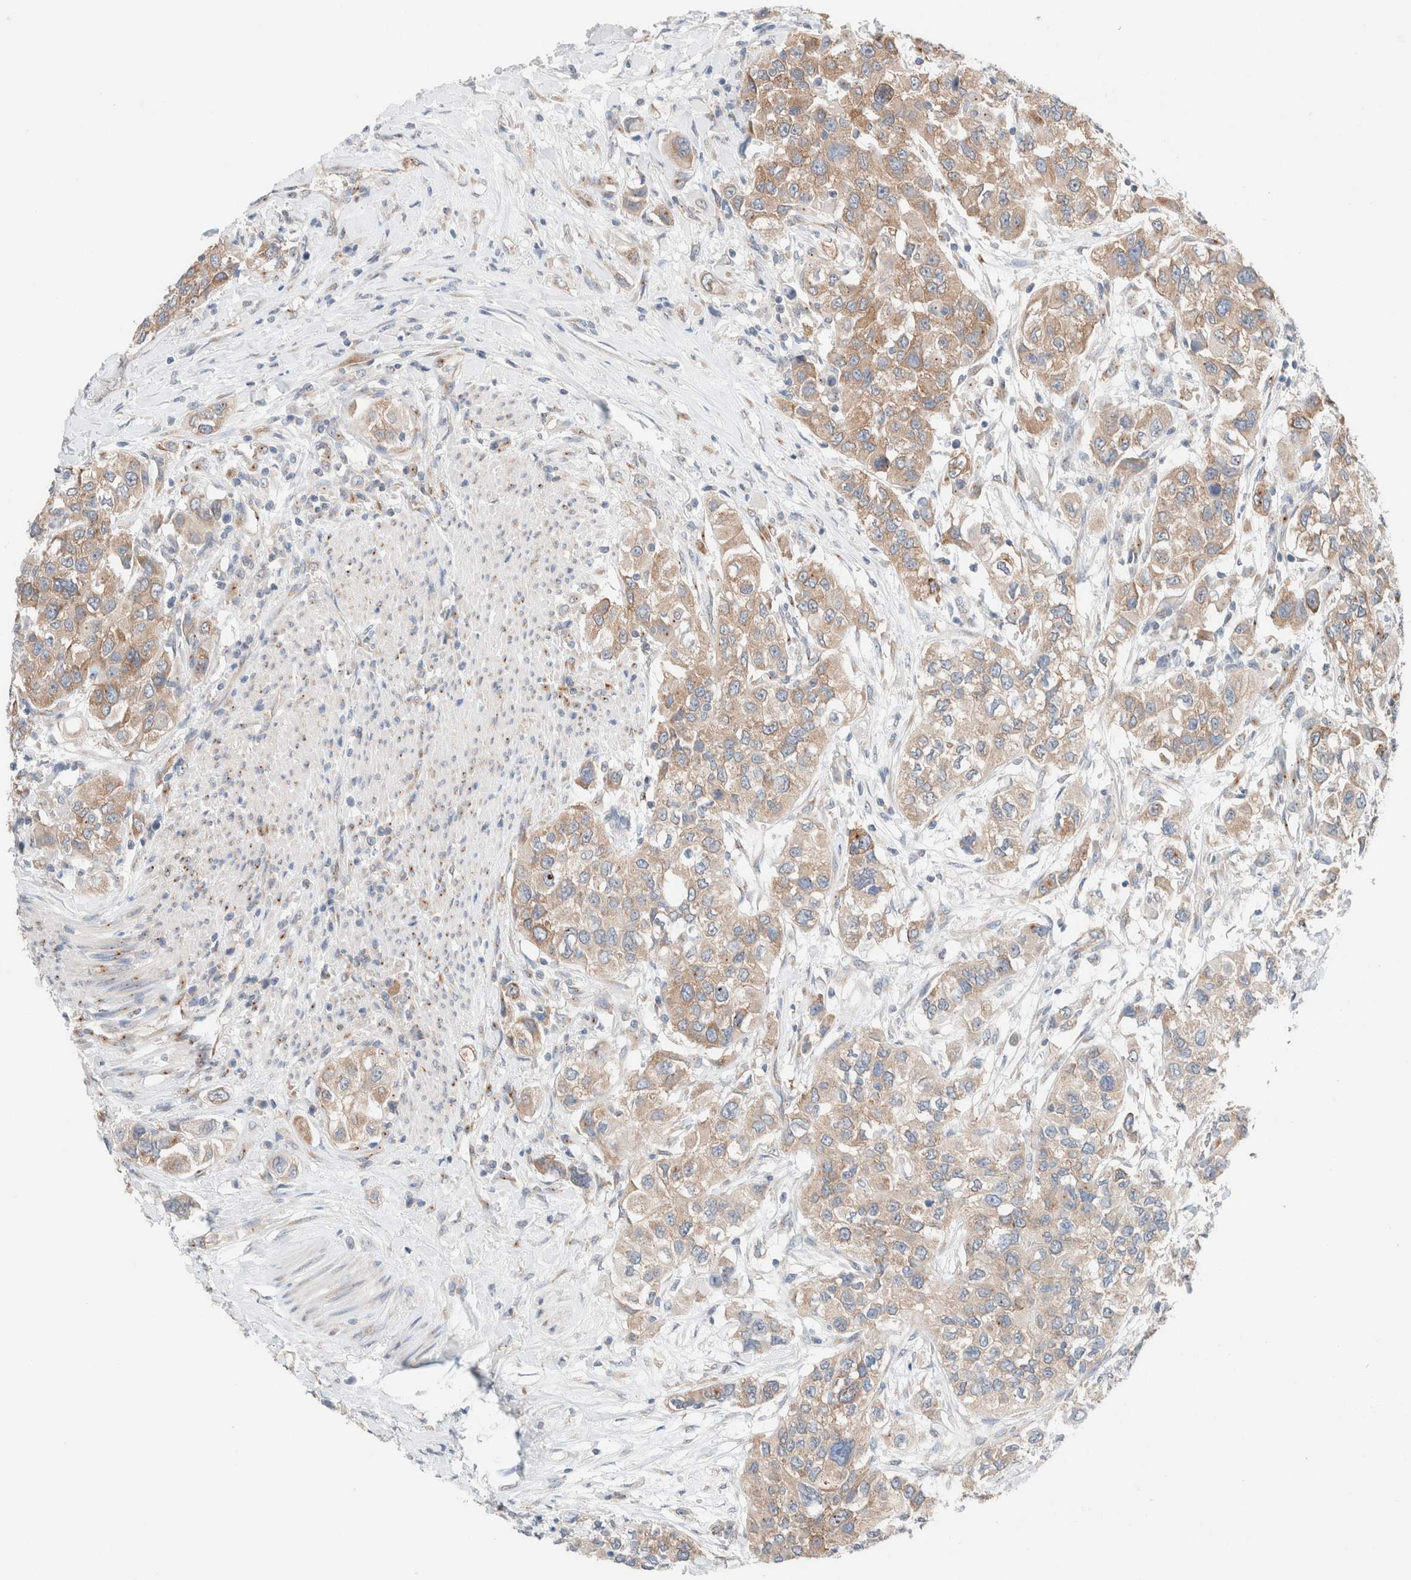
{"staining": {"intensity": "moderate", "quantity": ">75%", "location": "cytoplasmic/membranous"}, "tissue": "urothelial cancer", "cell_type": "Tumor cells", "image_type": "cancer", "snomed": [{"axis": "morphology", "description": "Urothelial carcinoma, High grade"}, {"axis": "topography", "description": "Urinary bladder"}], "caption": "This is a histology image of IHC staining of urothelial cancer, which shows moderate expression in the cytoplasmic/membranous of tumor cells.", "gene": "CASC3", "patient": {"sex": "female", "age": 80}}